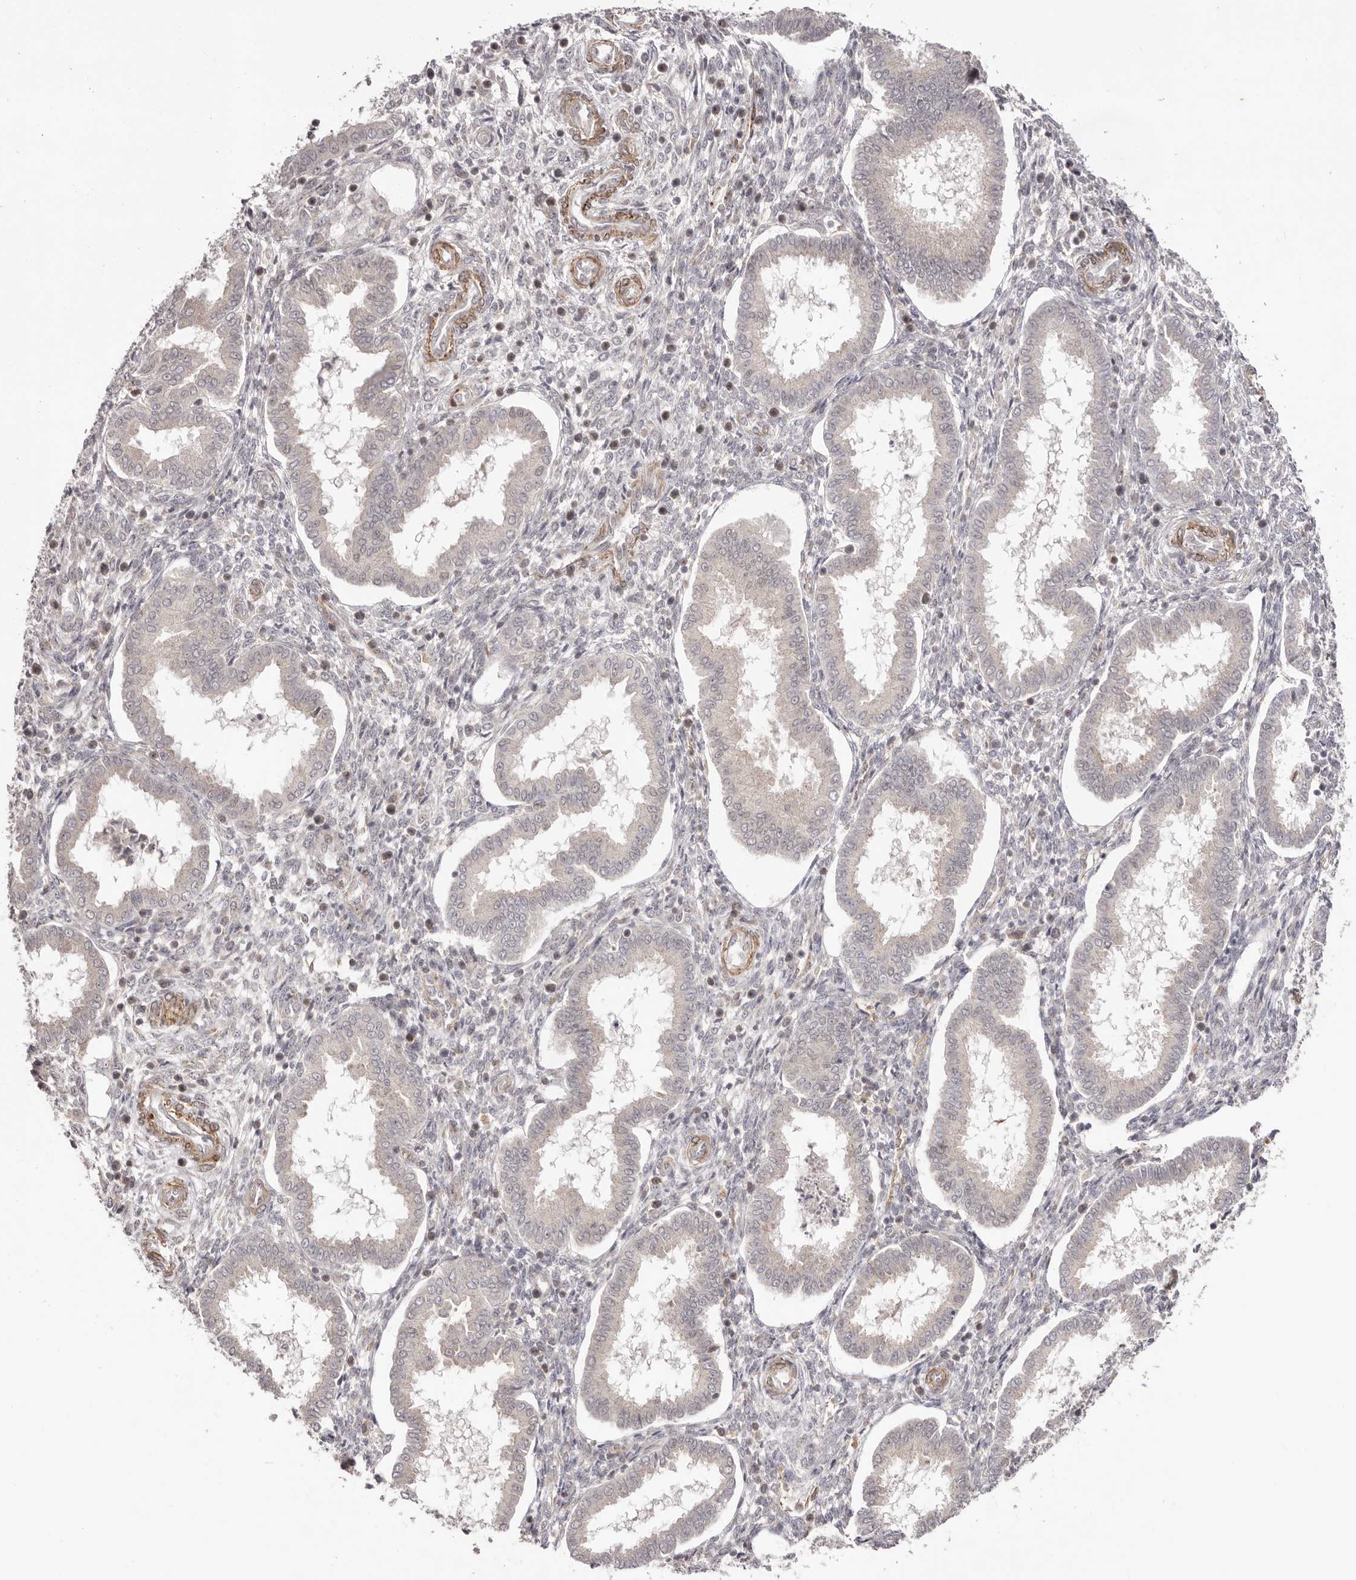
{"staining": {"intensity": "negative", "quantity": "none", "location": "none"}, "tissue": "endometrium", "cell_type": "Cells in endometrial stroma", "image_type": "normal", "snomed": [{"axis": "morphology", "description": "Normal tissue, NOS"}, {"axis": "topography", "description": "Endometrium"}], "caption": "An immunohistochemistry photomicrograph of benign endometrium is shown. There is no staining in cells in endometrial stroma of endometrium.", "gene": "MICAL2", "patient": {"sex": "female", "age": 24}}